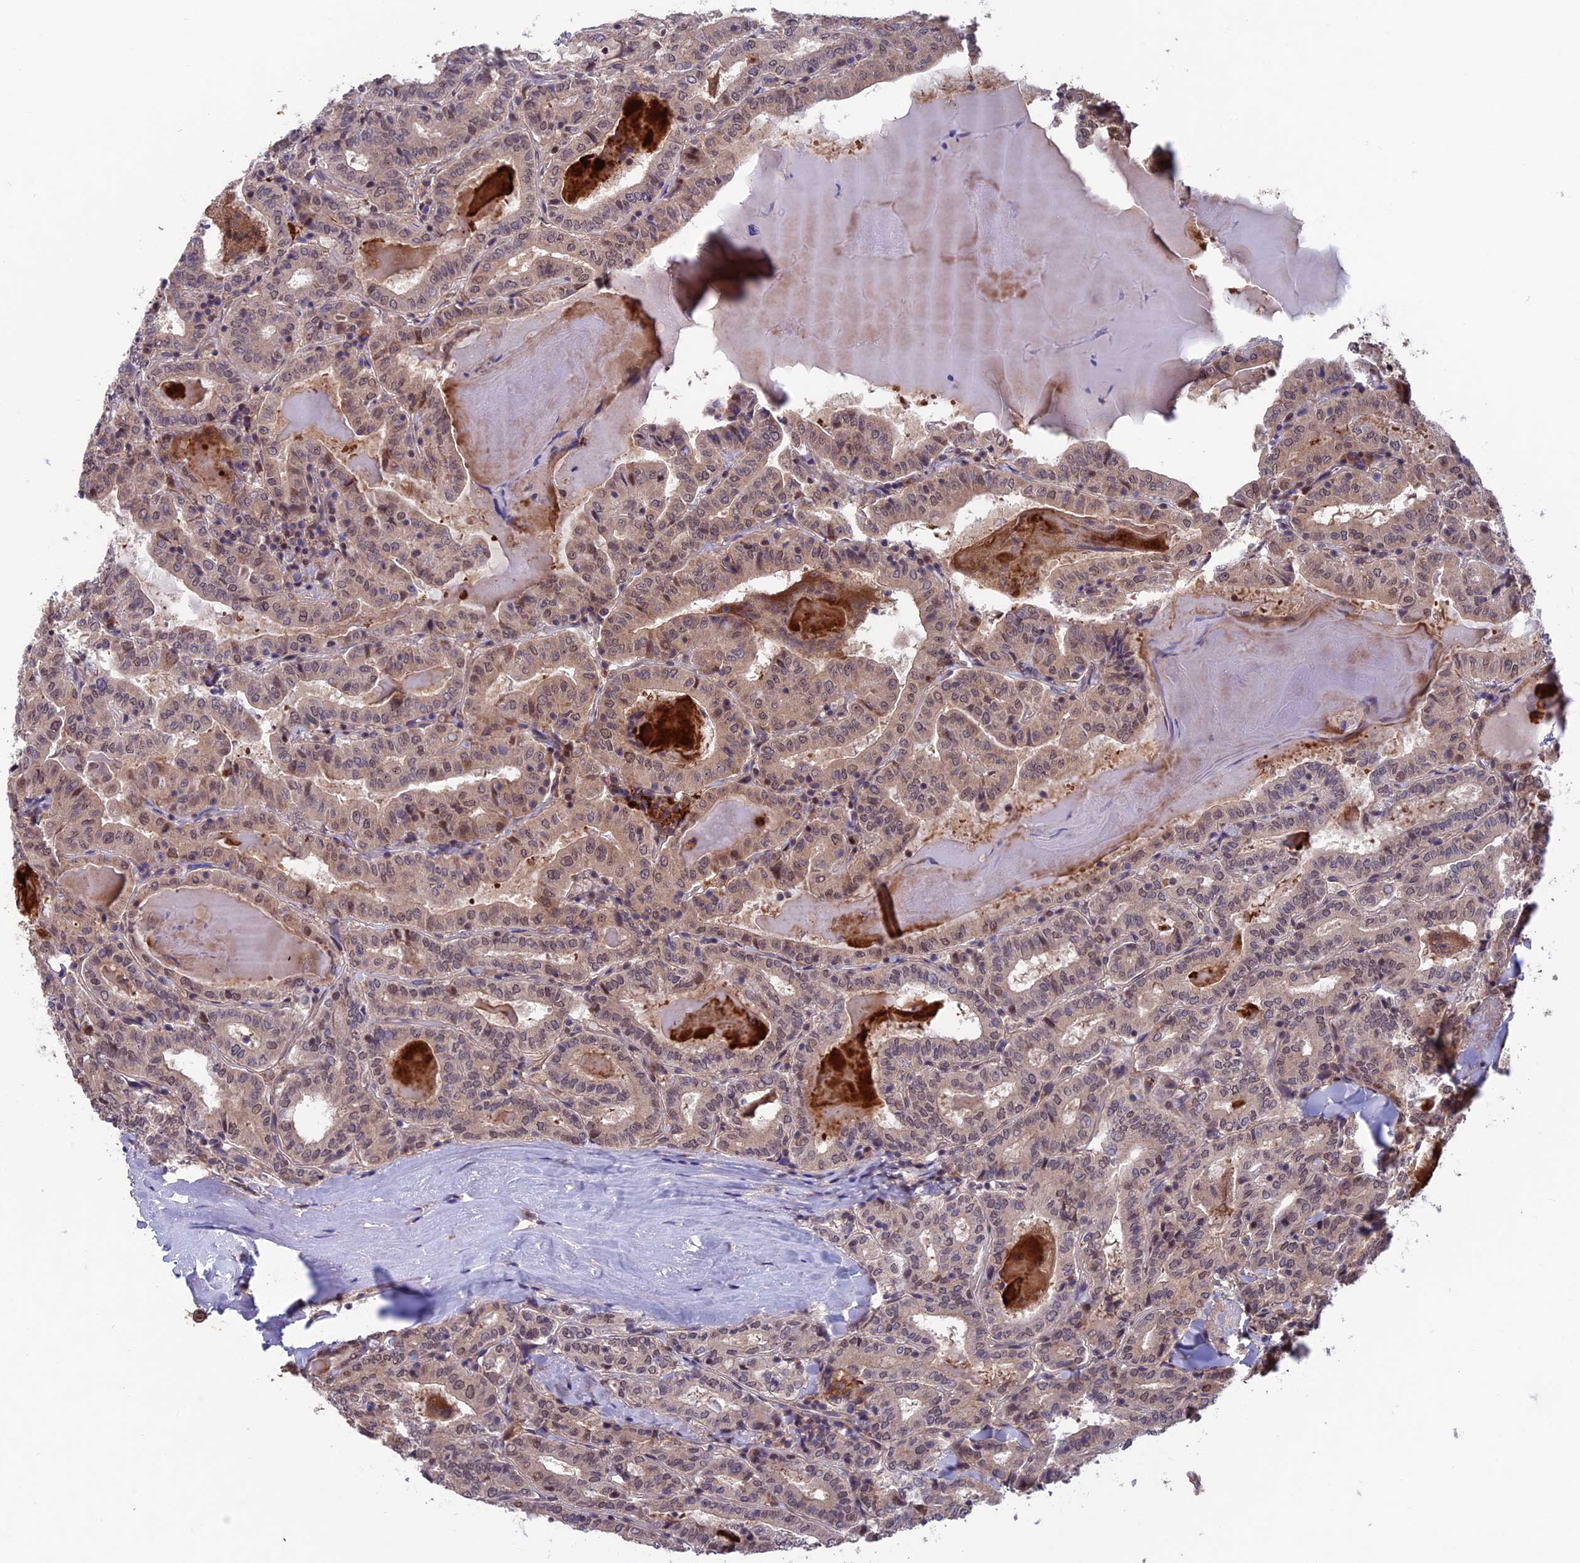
{"staining": {"intensity": "weak", "quantity": "<25%", "location": "nuclear"}, "tissue": "thyroid cancer", "cell_type": "Tumor cells", "image_type": "cancer", "snomed": [{"axis": "morphology", "description": "Papillary adenocarcinoma, NOS"}, {"axis": "topography", "description": "Thyroid gland"}], "caption": "The IHC image has no significant expression in tumor cells of thyroid cancer (papillary adenocarcinoma) tissue.", "gene": "MAST2", "patient": {"sex": "female", "age": 72}}